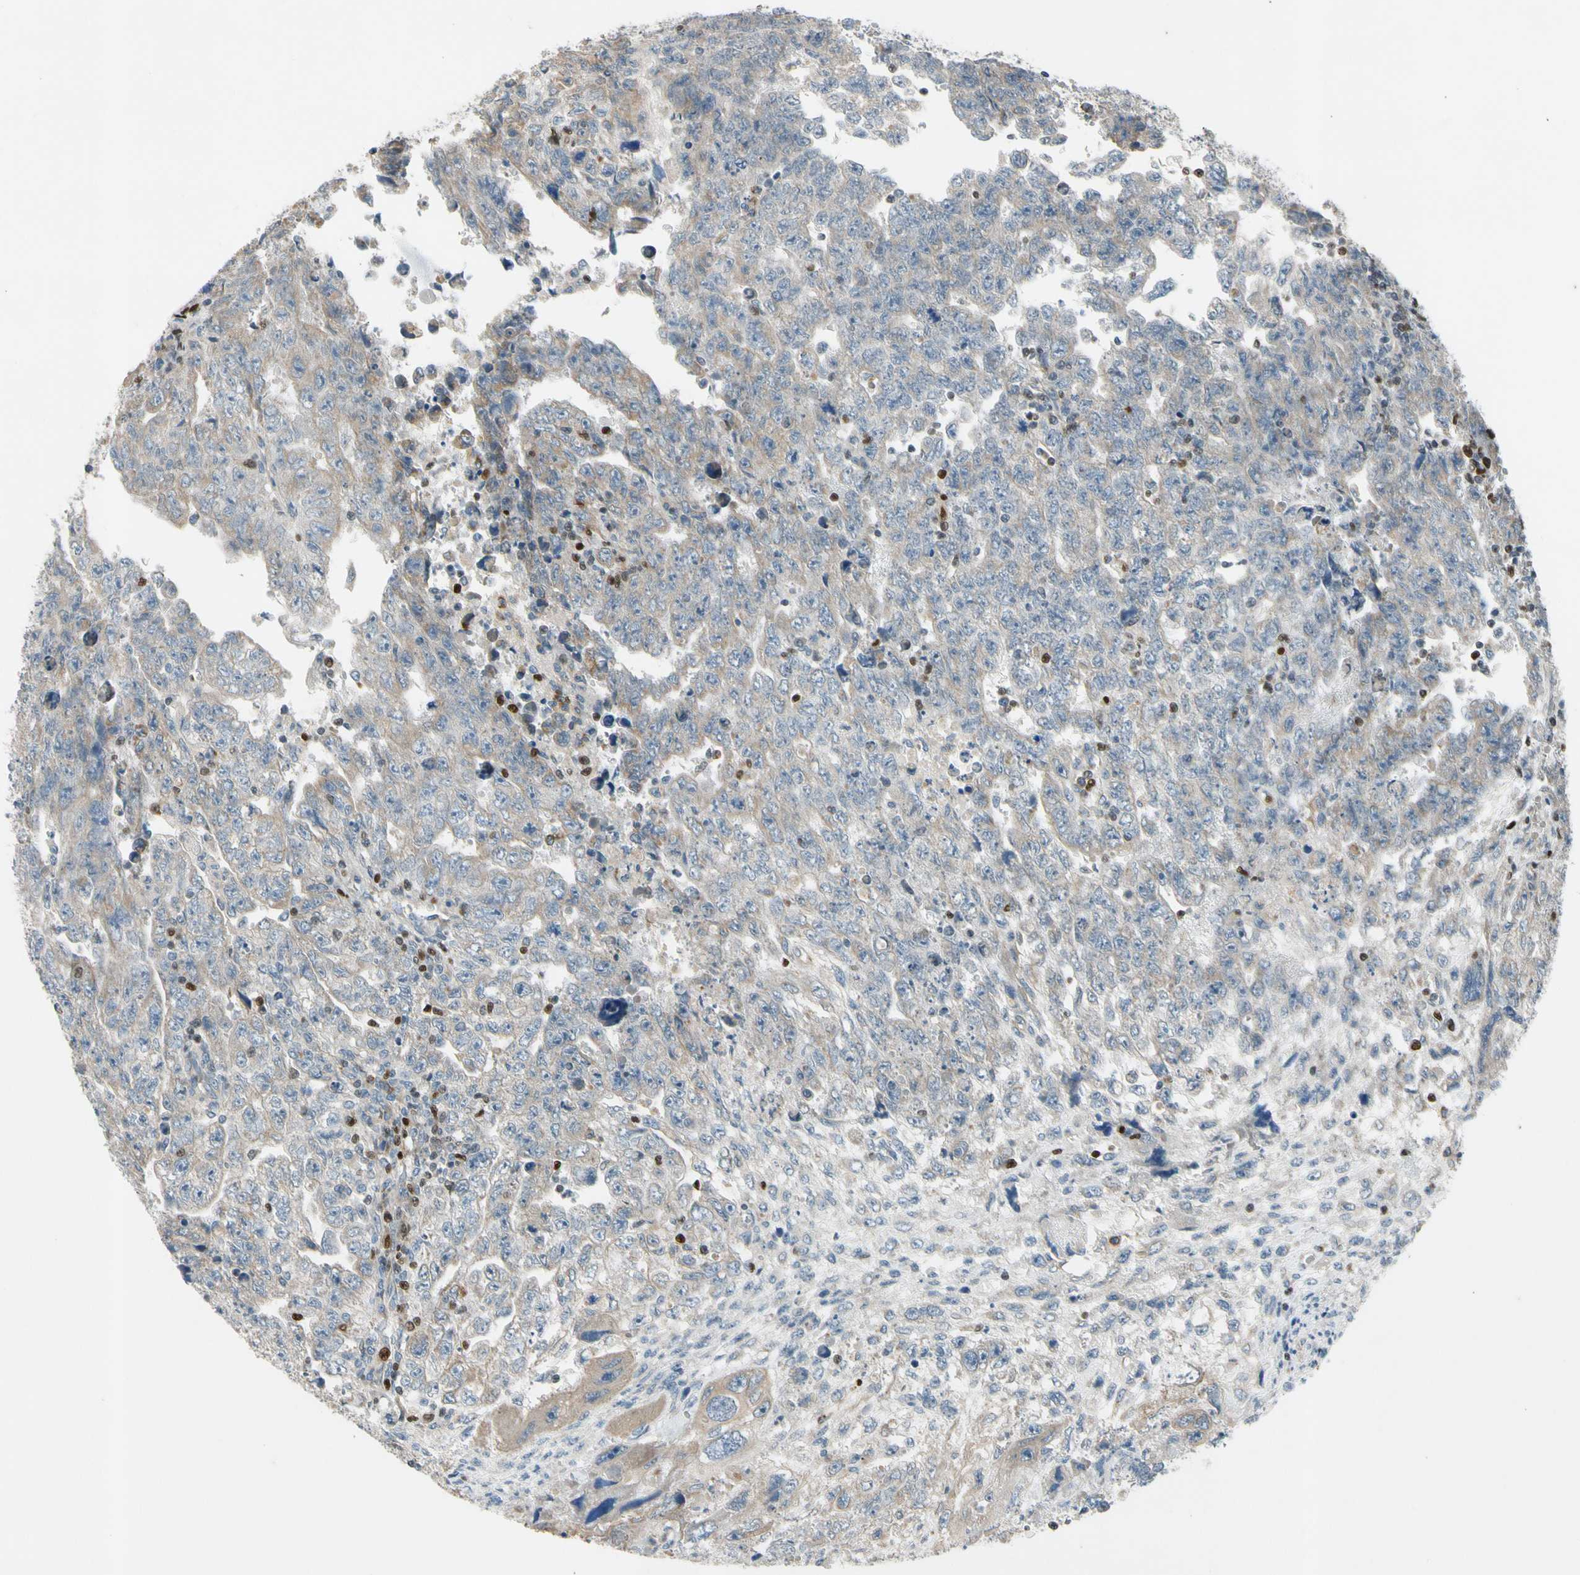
{"staining": {"intensity": "weak", "quantity": ">75%", "location": "cytoplasmic/membranous"}, "tissue": "testis cancer", "cell_type": "Tumor cells", "image_type": "cancer", "snomed": [{"axis": "morphology", "description": "Carcinoma, Embryonal, NOS"}, {"axis": "topography", "description": "Testis"}], "caption": "Immunohistochemistry (DAB (3,3'-diaminobenzidine)) staining of human testis cancer exhibits weak cytoplasmic/membranous protein positivity in about >75% of tumor cells. (DAB (3,3'-diaminobenzidine) IHC, brown staining for protein, blue staining for nuclei).", "gene": "TBX21", "patient": {"sex": "male", "age": 28}}